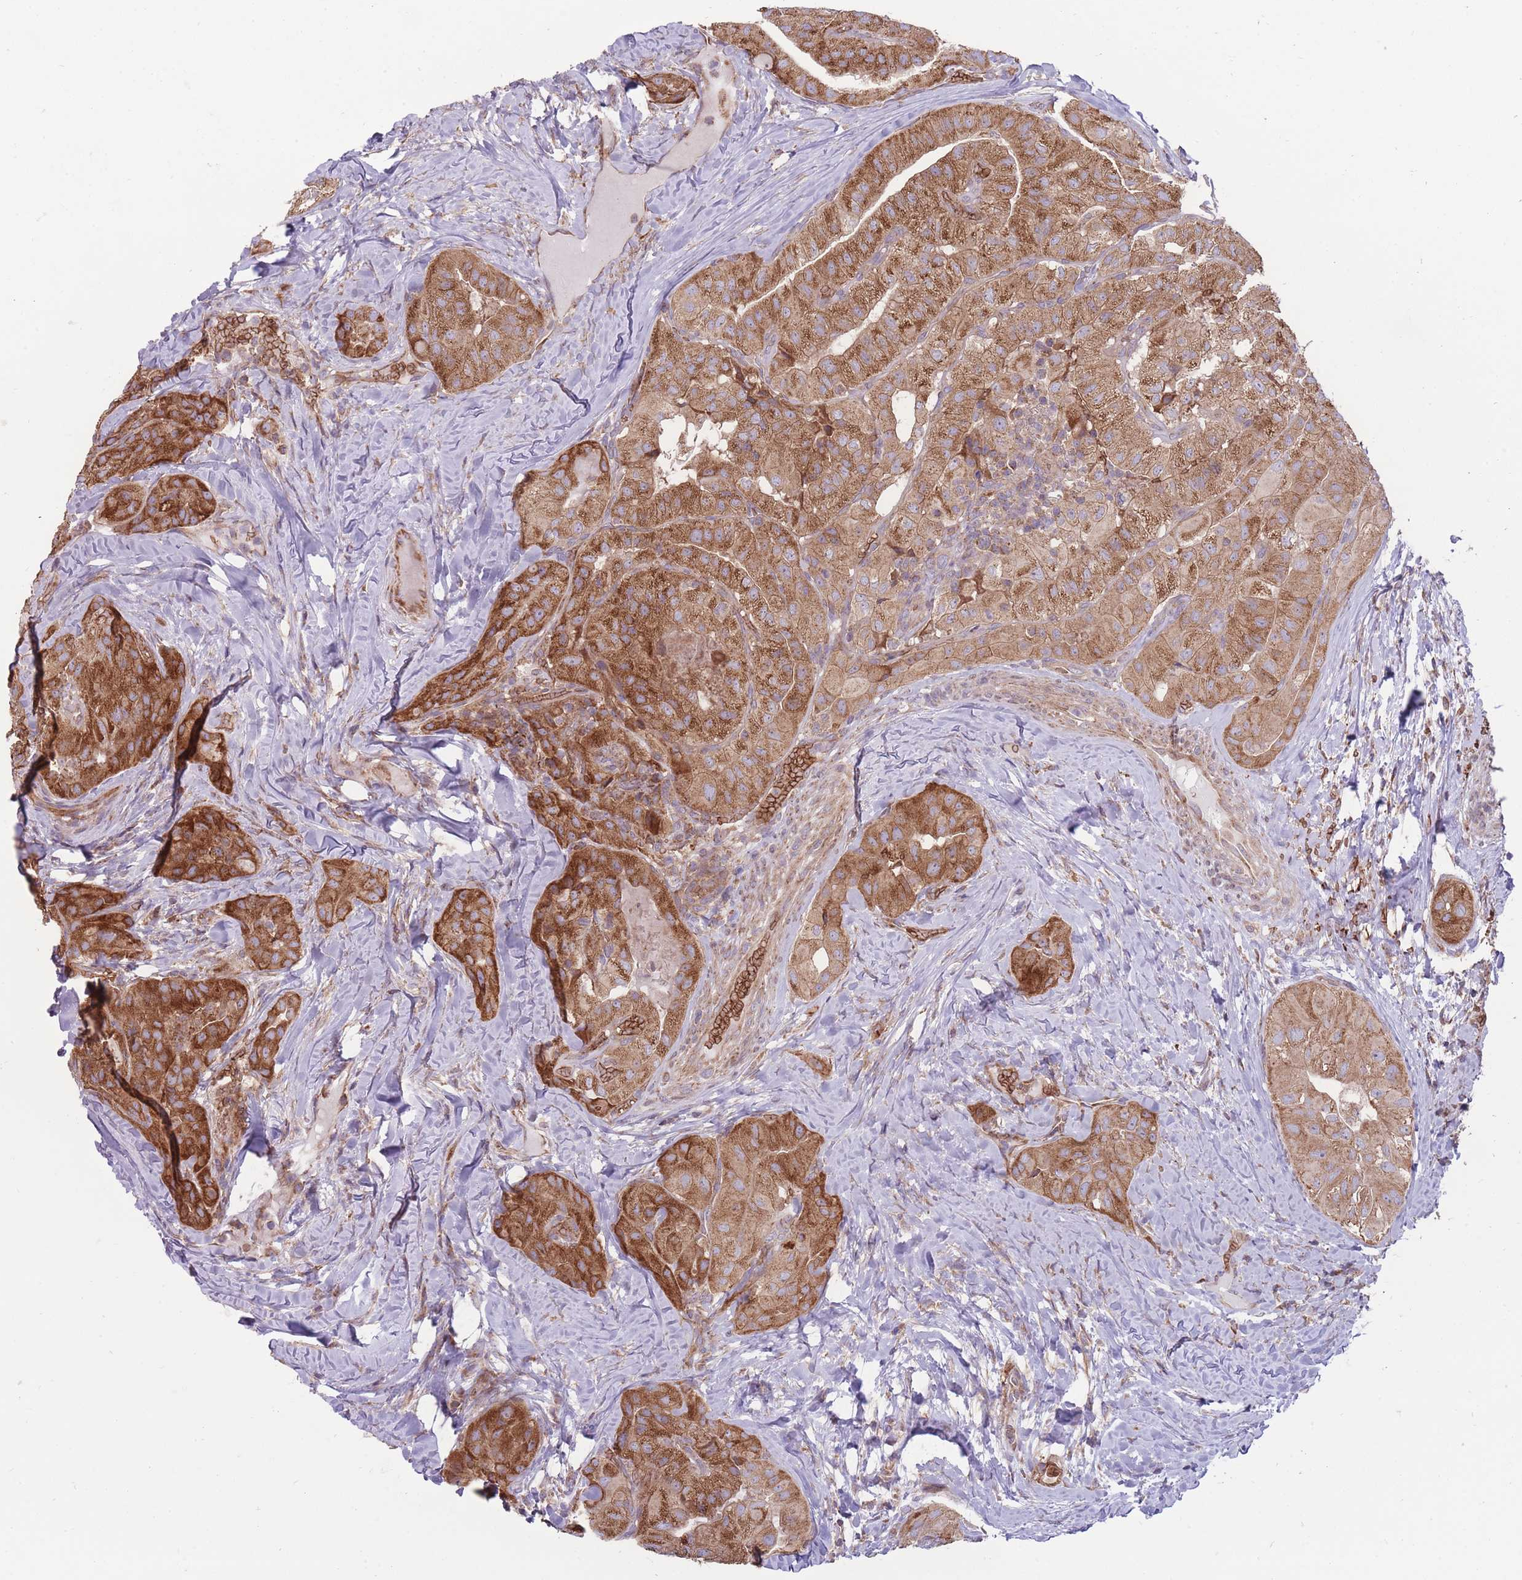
{"staining": {"intensity": "strong", "quantity": ">75%", "location": "cytoplasmic/membranous"}, "tissue": "thyroid cancer", "cell_type": "Tumor cells", "image_type": "cancer", "snomed": [{"axis": "morphology", "description": "Normal tissue, NOS"}, {"axis": "morphology", "description": "Papillary adenocarcinoma, NOS"}, {"axis": "topography", "description": "Thyroid gland"}], "caption": "A brown stain shows strong cytoplasmic/membranous positivity of a protein in thyroid cancer tumor cells. The protein of interest is shown in brown color, while the nuclei are stained blue.", "gene": "ANKRD10", "patient": {"sex": "female", "age": 59}}